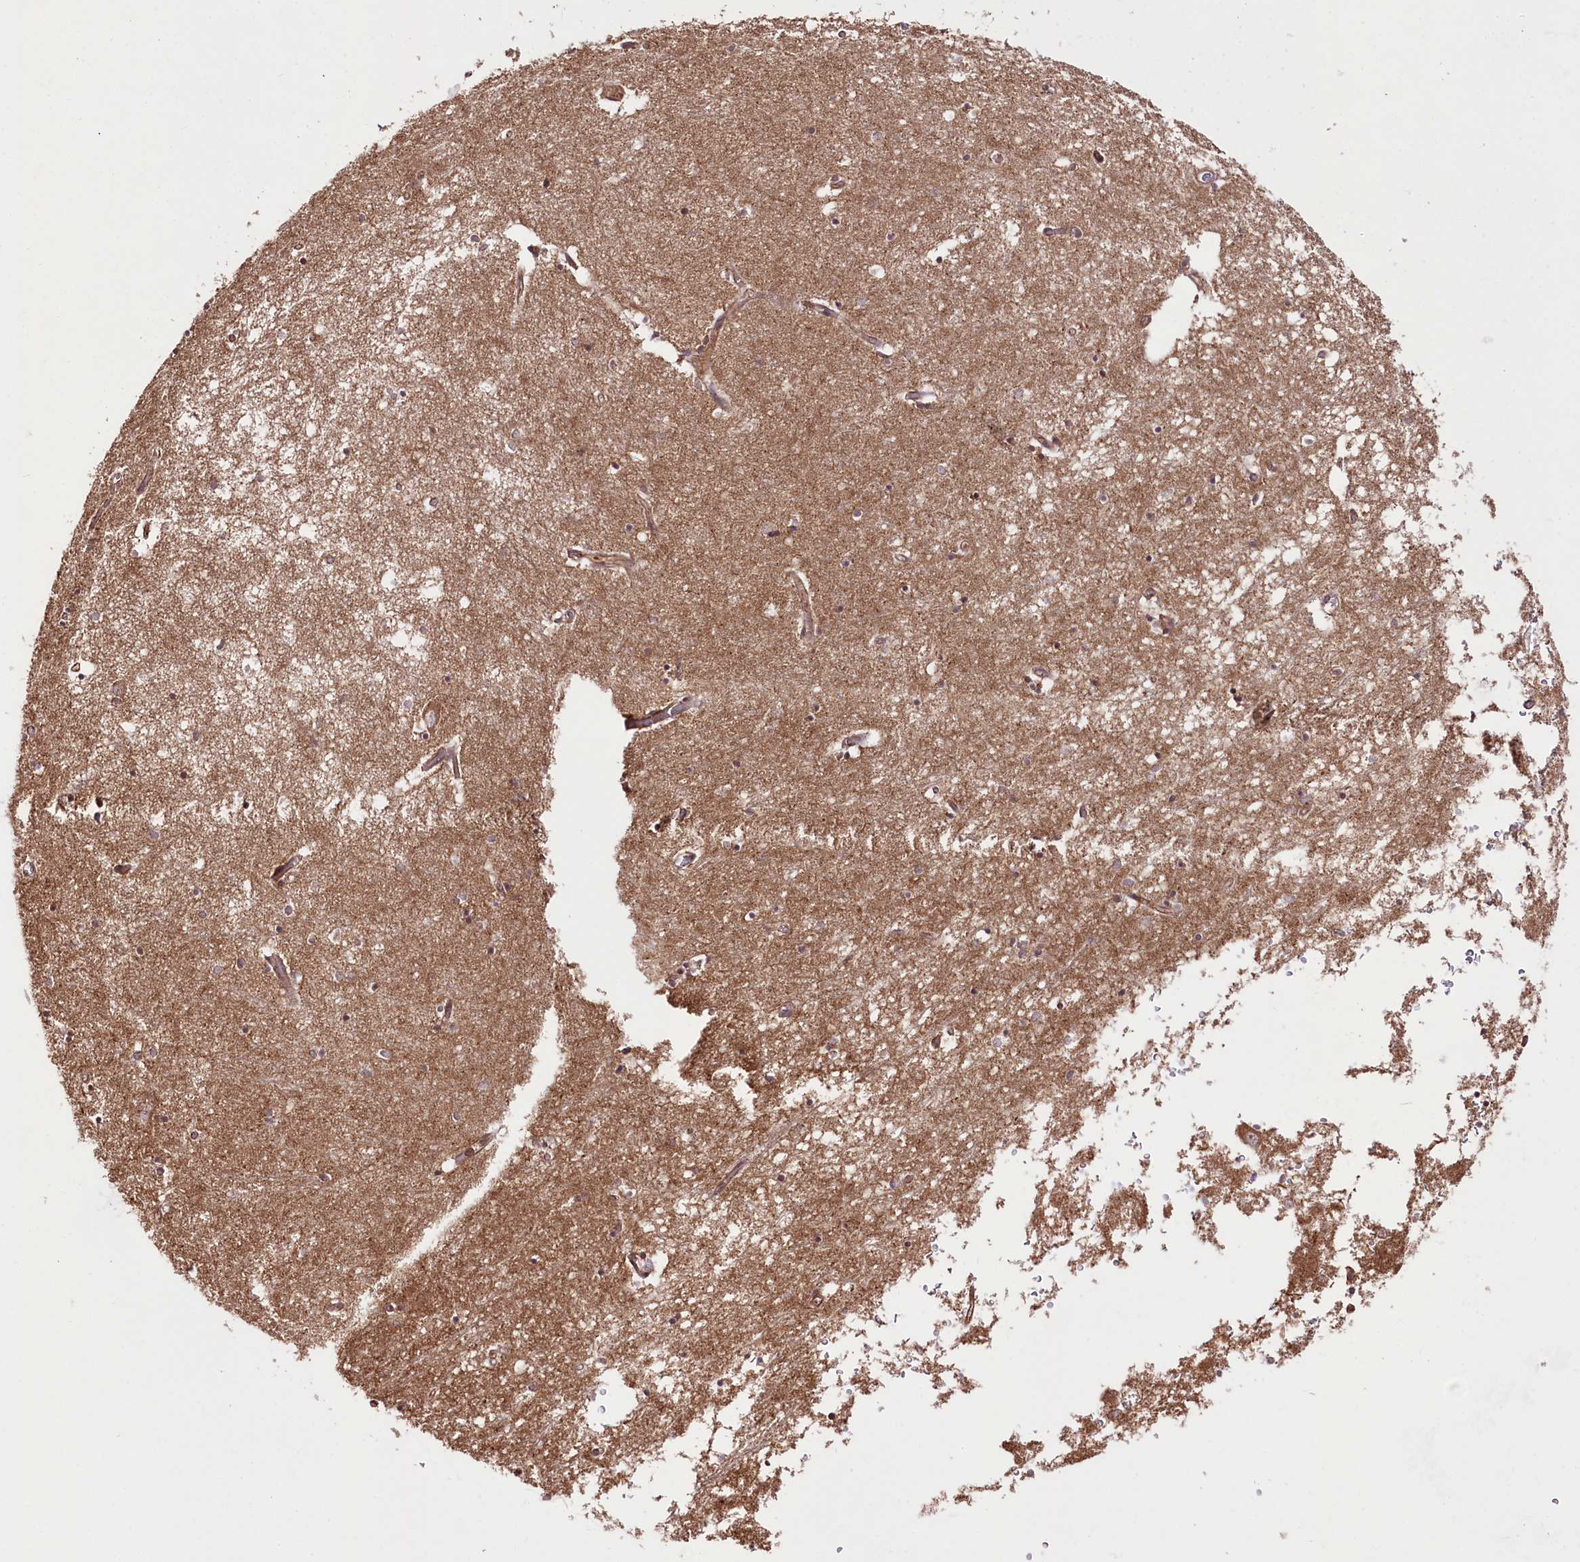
{"staining": {"intensity": "moderate", "quantity": "25%-75%", "location": "cytoplasmic/membranous"}, "tissue": "hippocampus", "cell_type": "Glial cells", "image_type": "normal", "snomed": [{"axis": "morphology", "description": "Normal tissue, NOS"}, {"axis": "topography", "description": "Hippocampus"}], "caption": "Approximately 25%-75% of glial cells in benign hippocampus display moderate cytoplasmic/membranous protein expression as visualized by brown immunohistochemical staining.", "gene": "DHX29", "patient": {"sex": "male", "age": 70}}